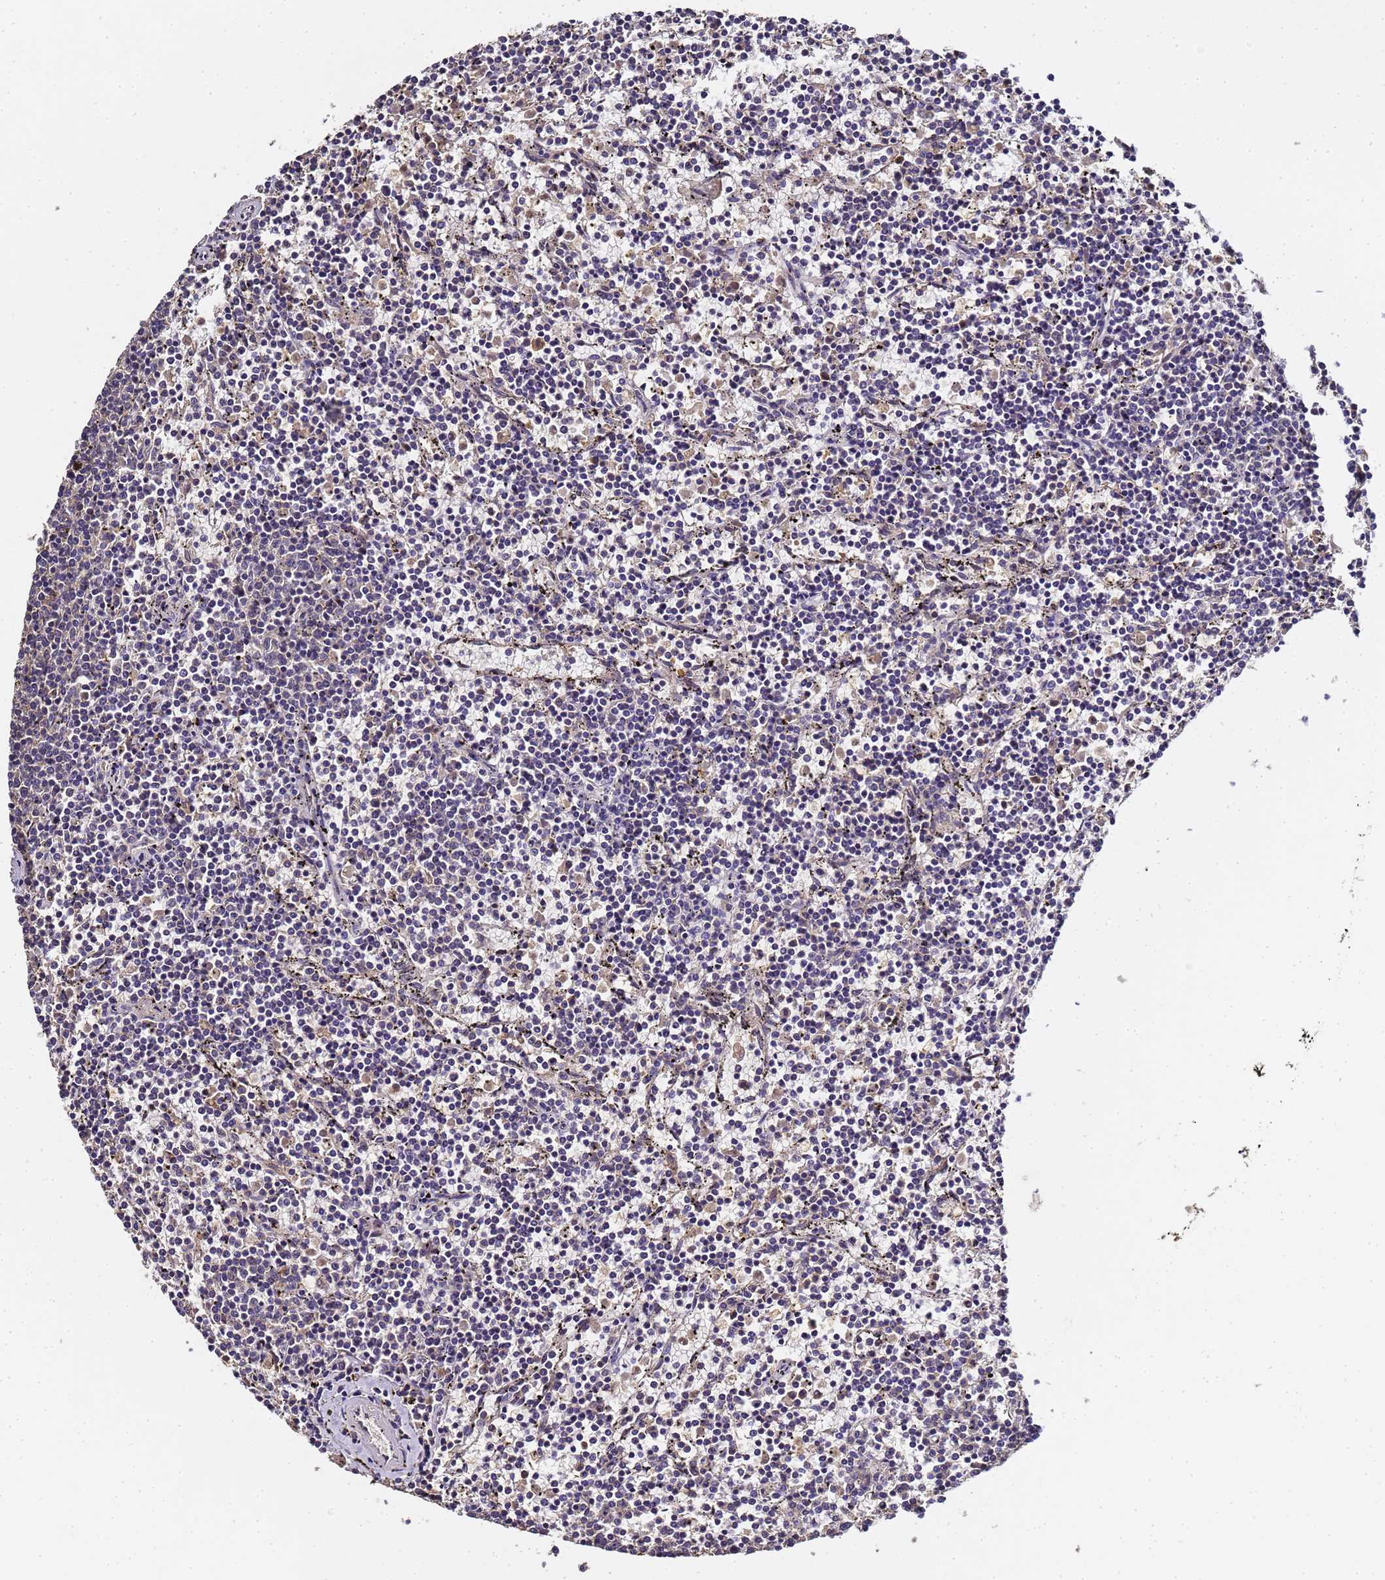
{"staining": {"intensity": "negative", "quantity": "none", "location": "none"}, "tissue": "lymphoma", "cell_type": "Tumor cells", "image_type": "cancer", "snomed": [{"axis": "morphology", "description": "Malignant lymphoma, non-Hodgkin's type, Low grade"}, {"axis": "topography", "description": "Spleen"}], "caption": "High magnification brightfield microscopy of low-grade malignant lymphoma, non-Hodgkin's type stained with DAB (brown) and counterstained with hematoxylin (blue): tumor cells show no significant expression. The staining was performed using DAB to visualize the protein expression in brown, while the nuclei were stained in blue with hematoxylin (Magnification: 20x).", "gene": "LGI4", "patient": {"sex": "female", "age": 50}}